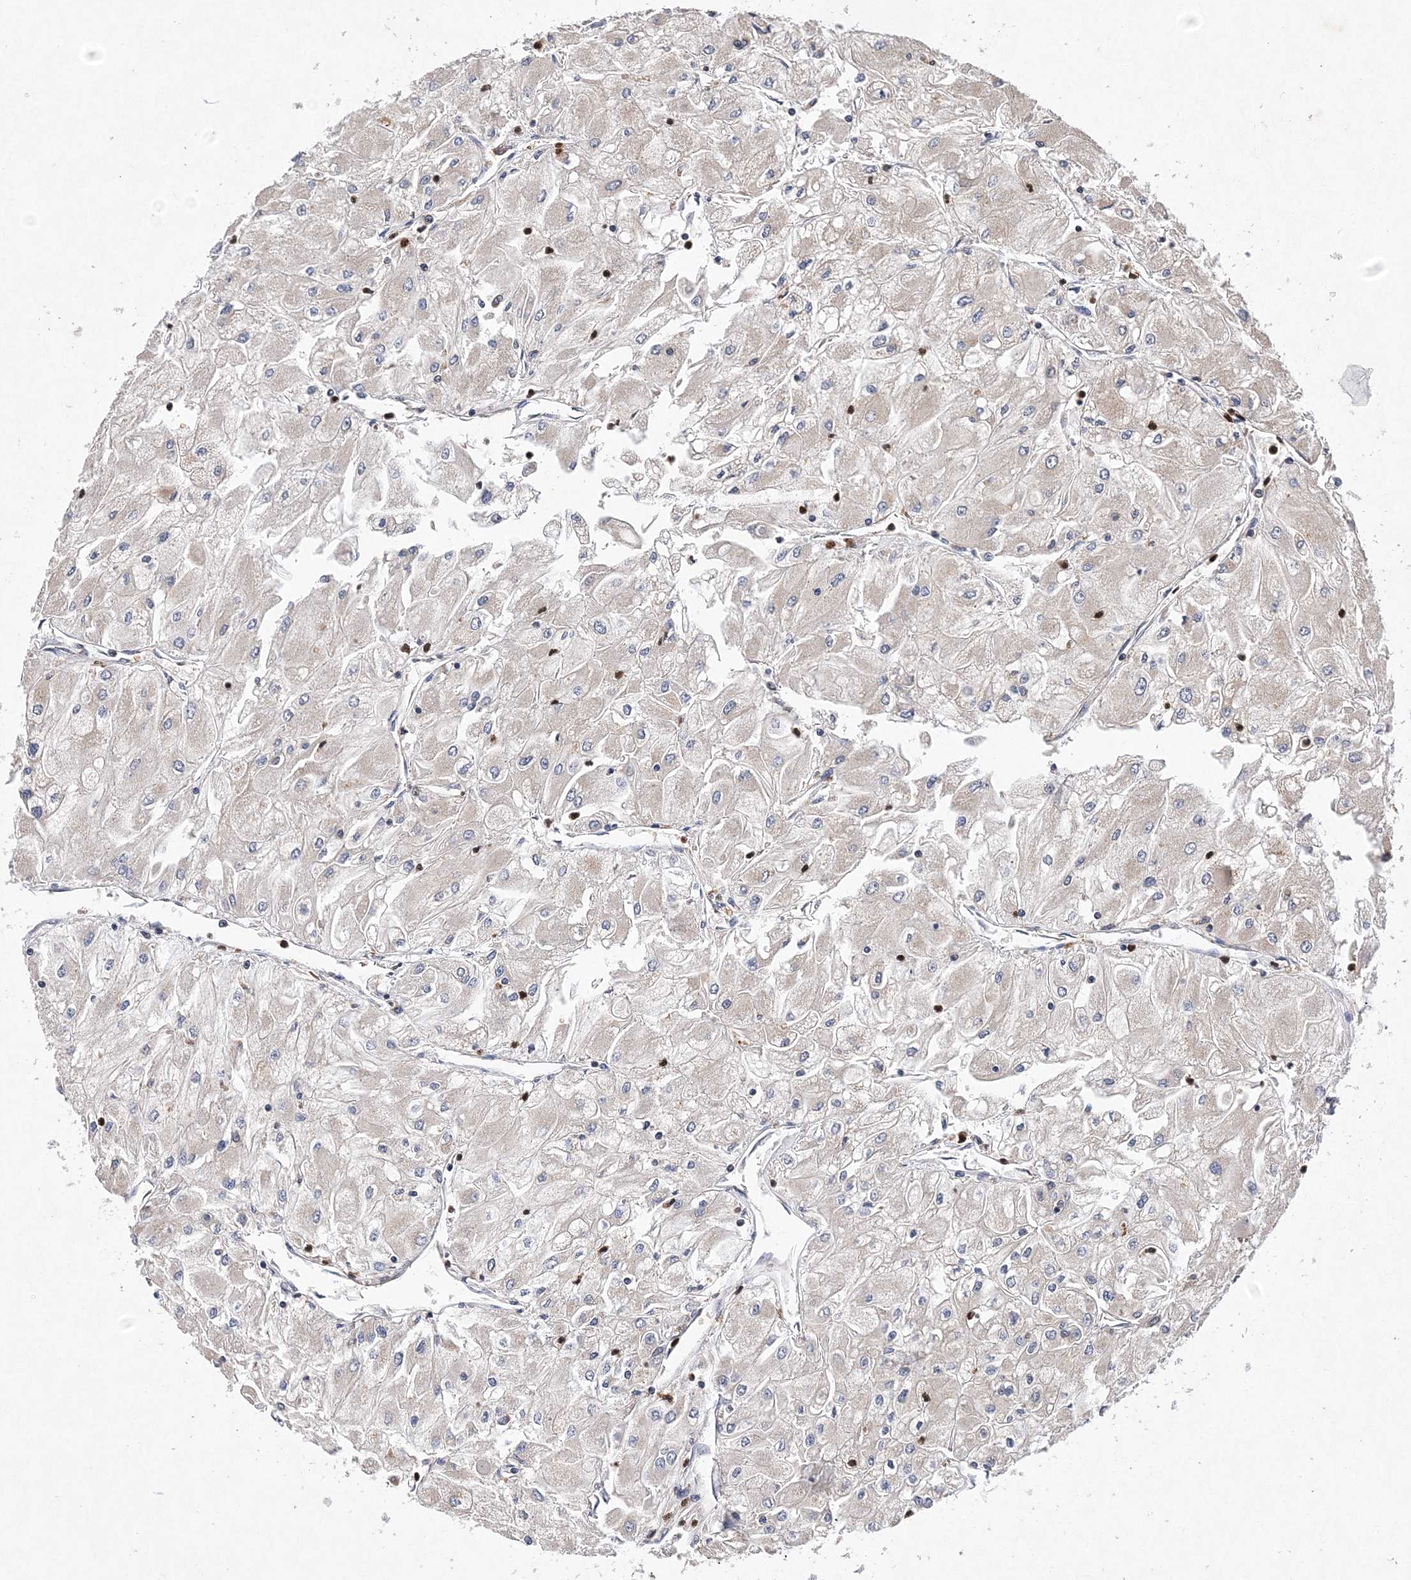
{"staining": {"intensity": "negative", "quantity": "none", "location": "none"}, "tissue": "renal cancer", "cell_type": "Tumor cells", "image_type": "cancer", "snomed": [{"axis": "morphology", "description": "Adenocarcinoma, NOS"}, {"axis": "topography", "description": "Kidney"}], "caption": "There is no significant expression in tumor cells of renal adenocarcinoma. The staining is performed using DAB (3,3'-diaminobenzidine) brown chromogen with nuclei counter-stained in using hematoxylin.", "gene": "PROSER1", "patient": {"sex": "male", "age": 80}}